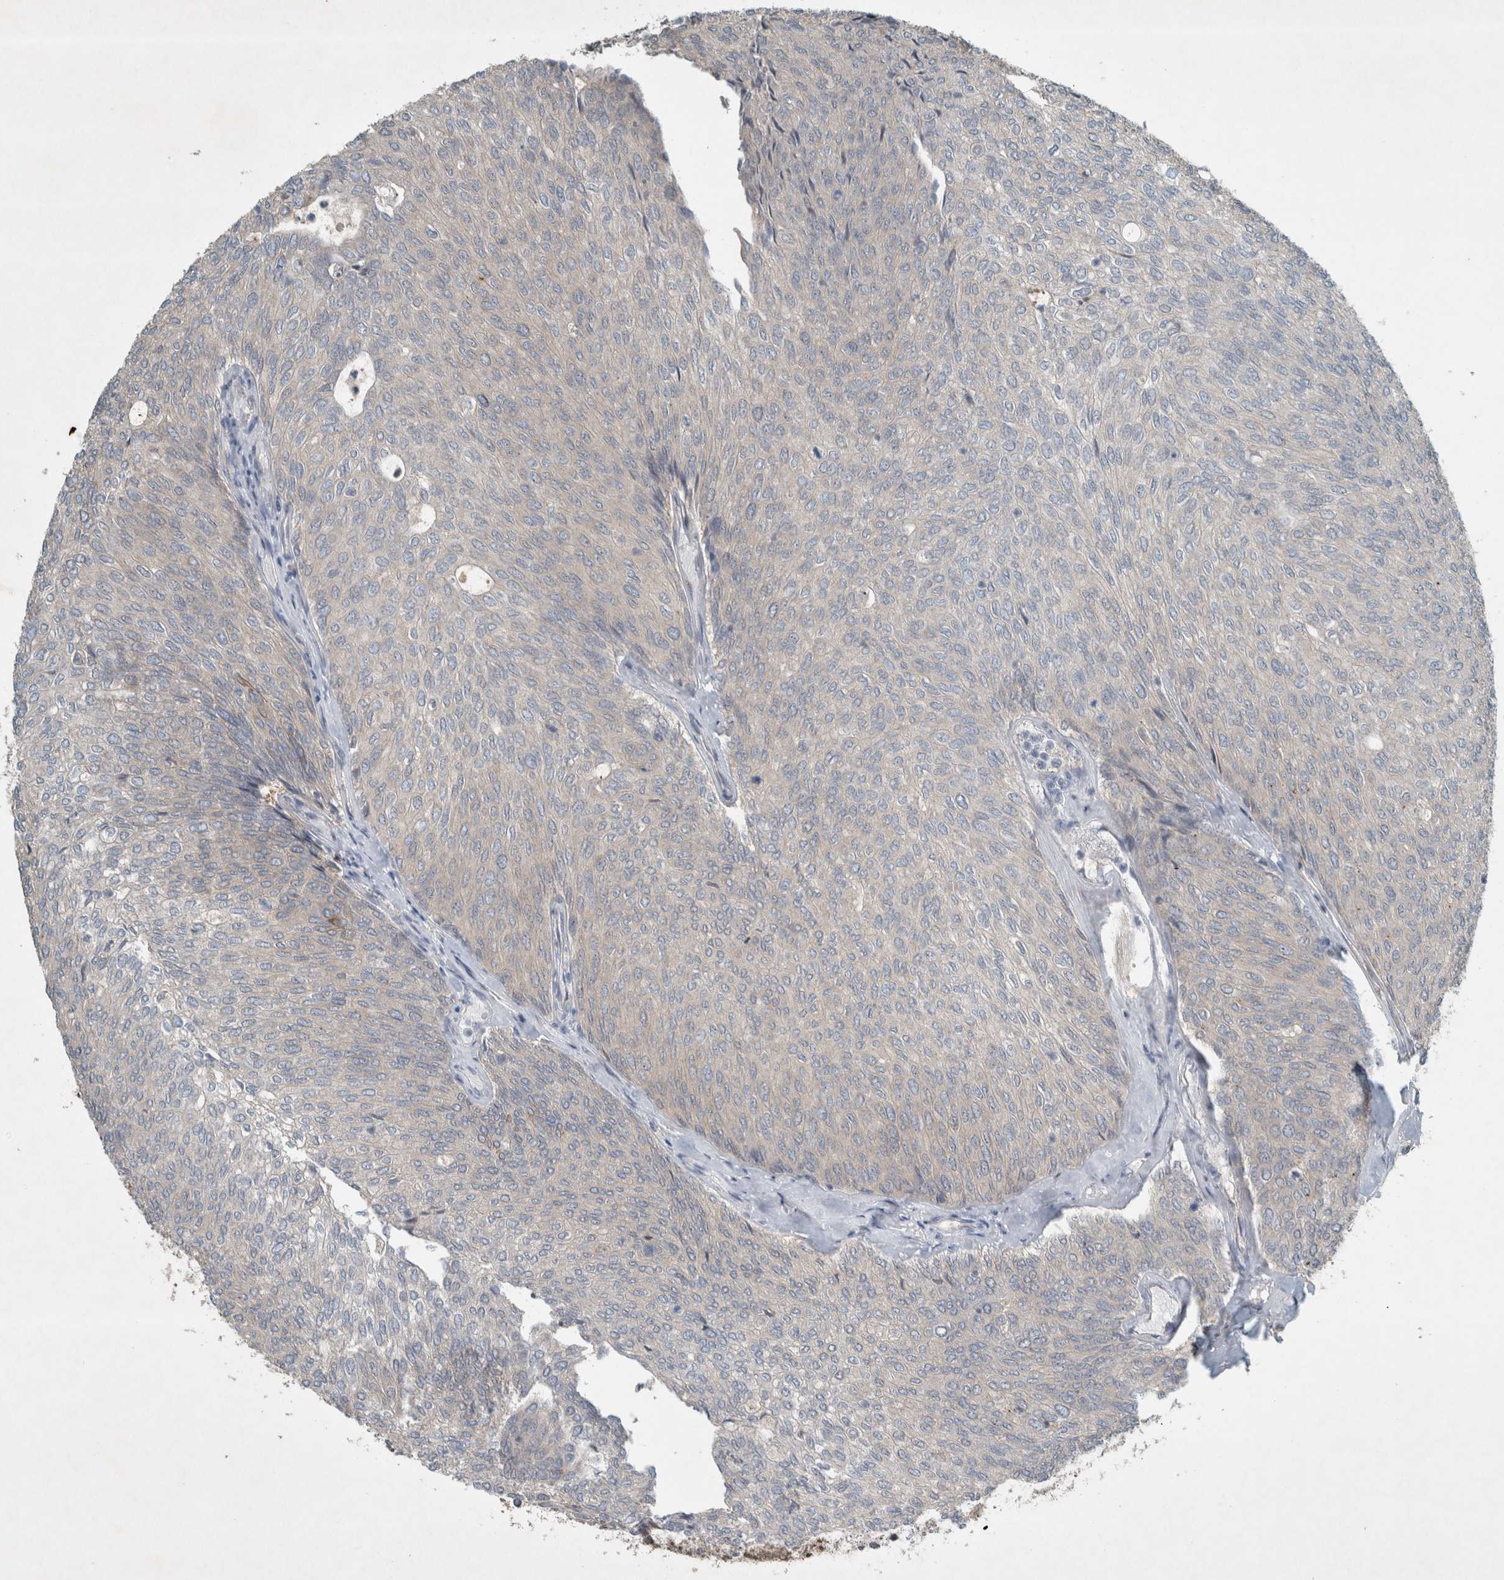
{"staining": {"intensity": "negative", "quantity": "none", "location": "none"}, "tissue": "urothelial cancer", "cell_type": "Tumor cells", "image_type": "cancer", "snomed": [{"axis": "morphology", "description": "Urothelial carcinoma, Low grade"}, {"axis": "topography", "description": "Urinary bladder"}], "caption": "High magnification brightfield microscopy of urothelial carcinoma (low-grade) stained with DAB (brown) and counterstained with hematoxylin (blue): tumor cells show no significant expression. (Immunohistochemistry, brightfield microscopy, high magnification).", "gene": "RALGDS", "patient": {"sex": "female", "age": 79}}